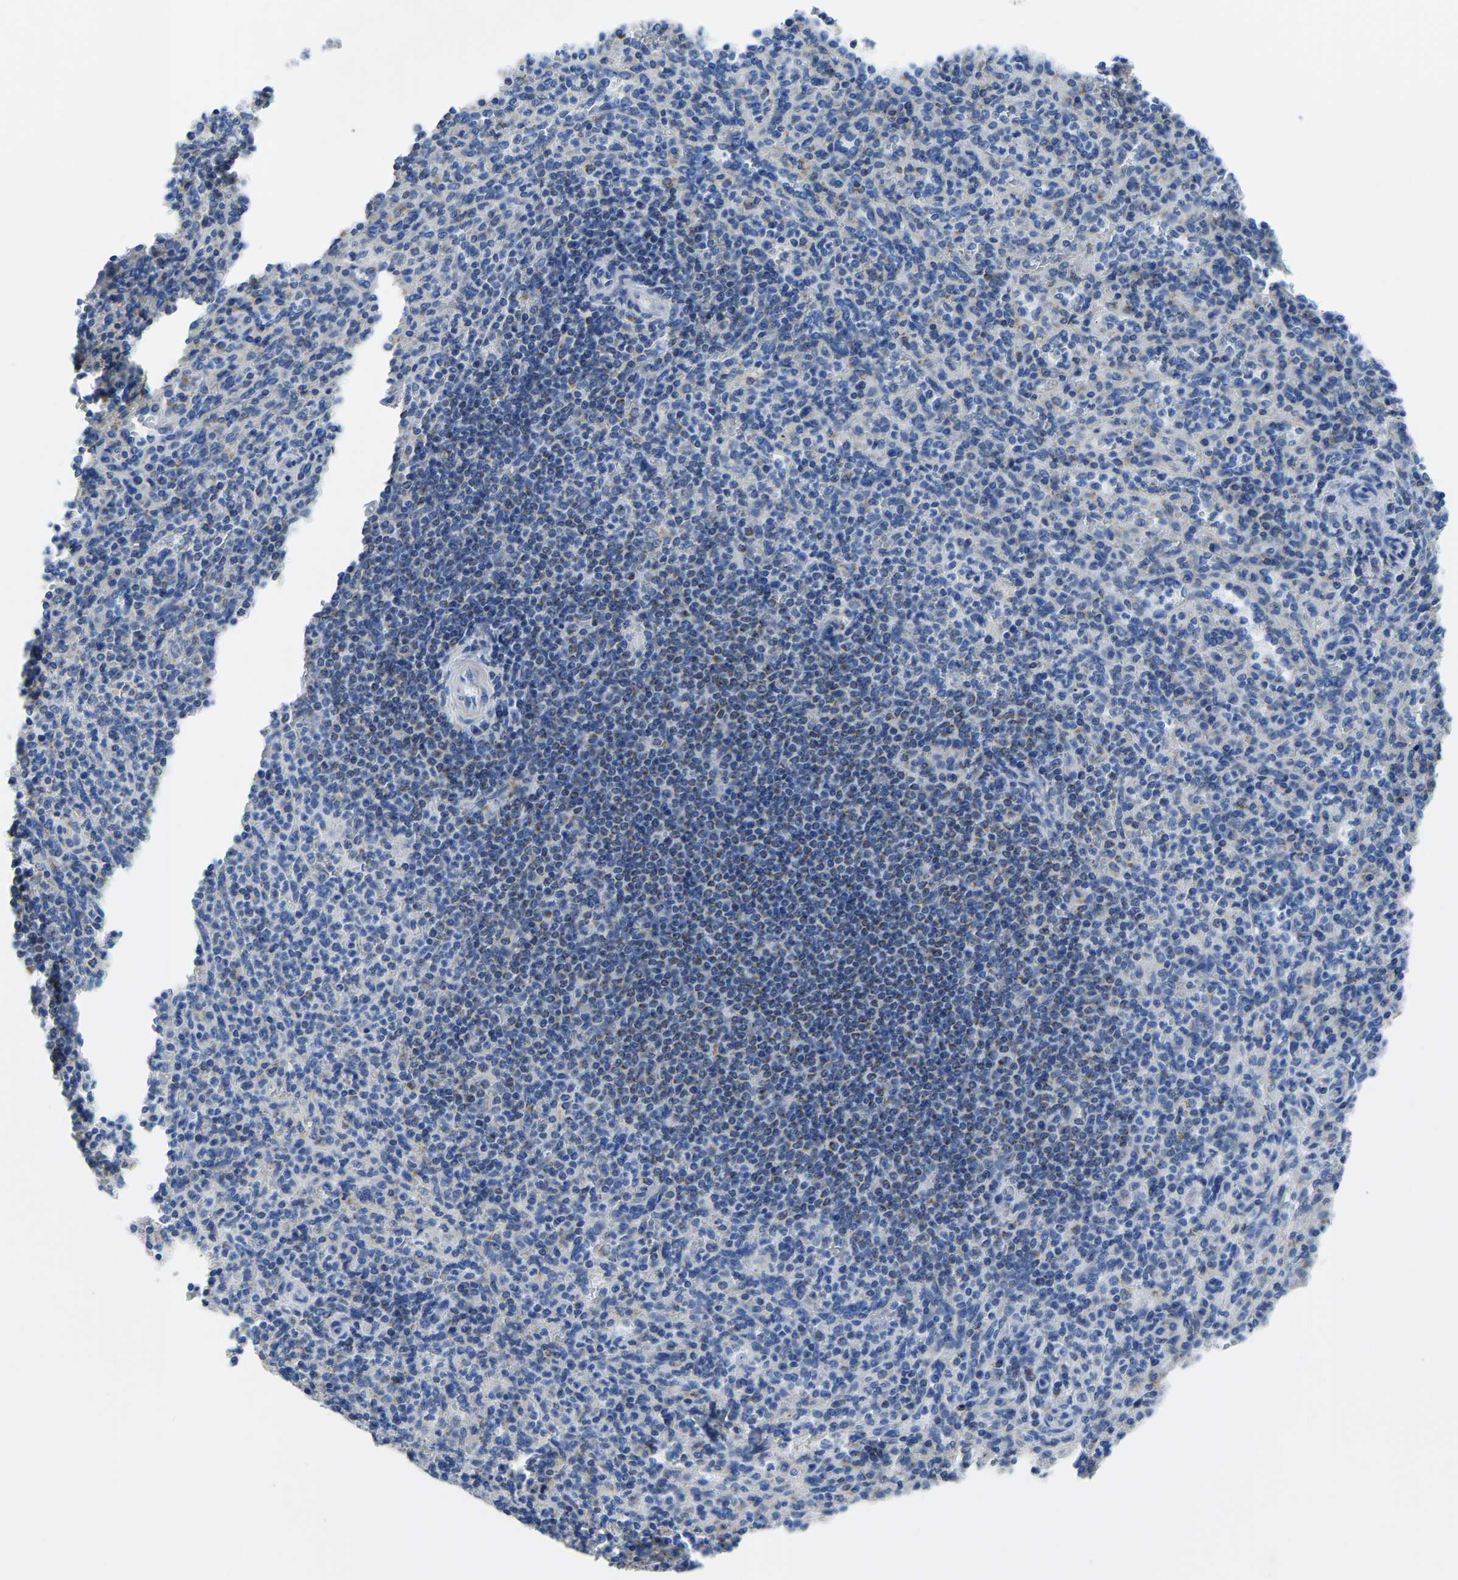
{"staining": {"intensity": "negative", "quantity": "none", "location": "none"}, "tissue": "spleen", "cell_type": "Cells in red pulp", "image_type": "normal", "snomed": [{"axis": "morphology", "description": "Normal tissue, NOS"}, {"axis": "topography", "description": "Spleen"}], "caption": "Photomicrograph shows no protein positivity in cells in red pulp of benign spleen. Brightfield microscopy of immunohistochemistry stained with DAB (3,3'-diaminobenzidine) (brown) and hematoxylin (blue), captured at high magnification.", "gene": "ETFA", "patient": {"sex": "male", "age": 36}}